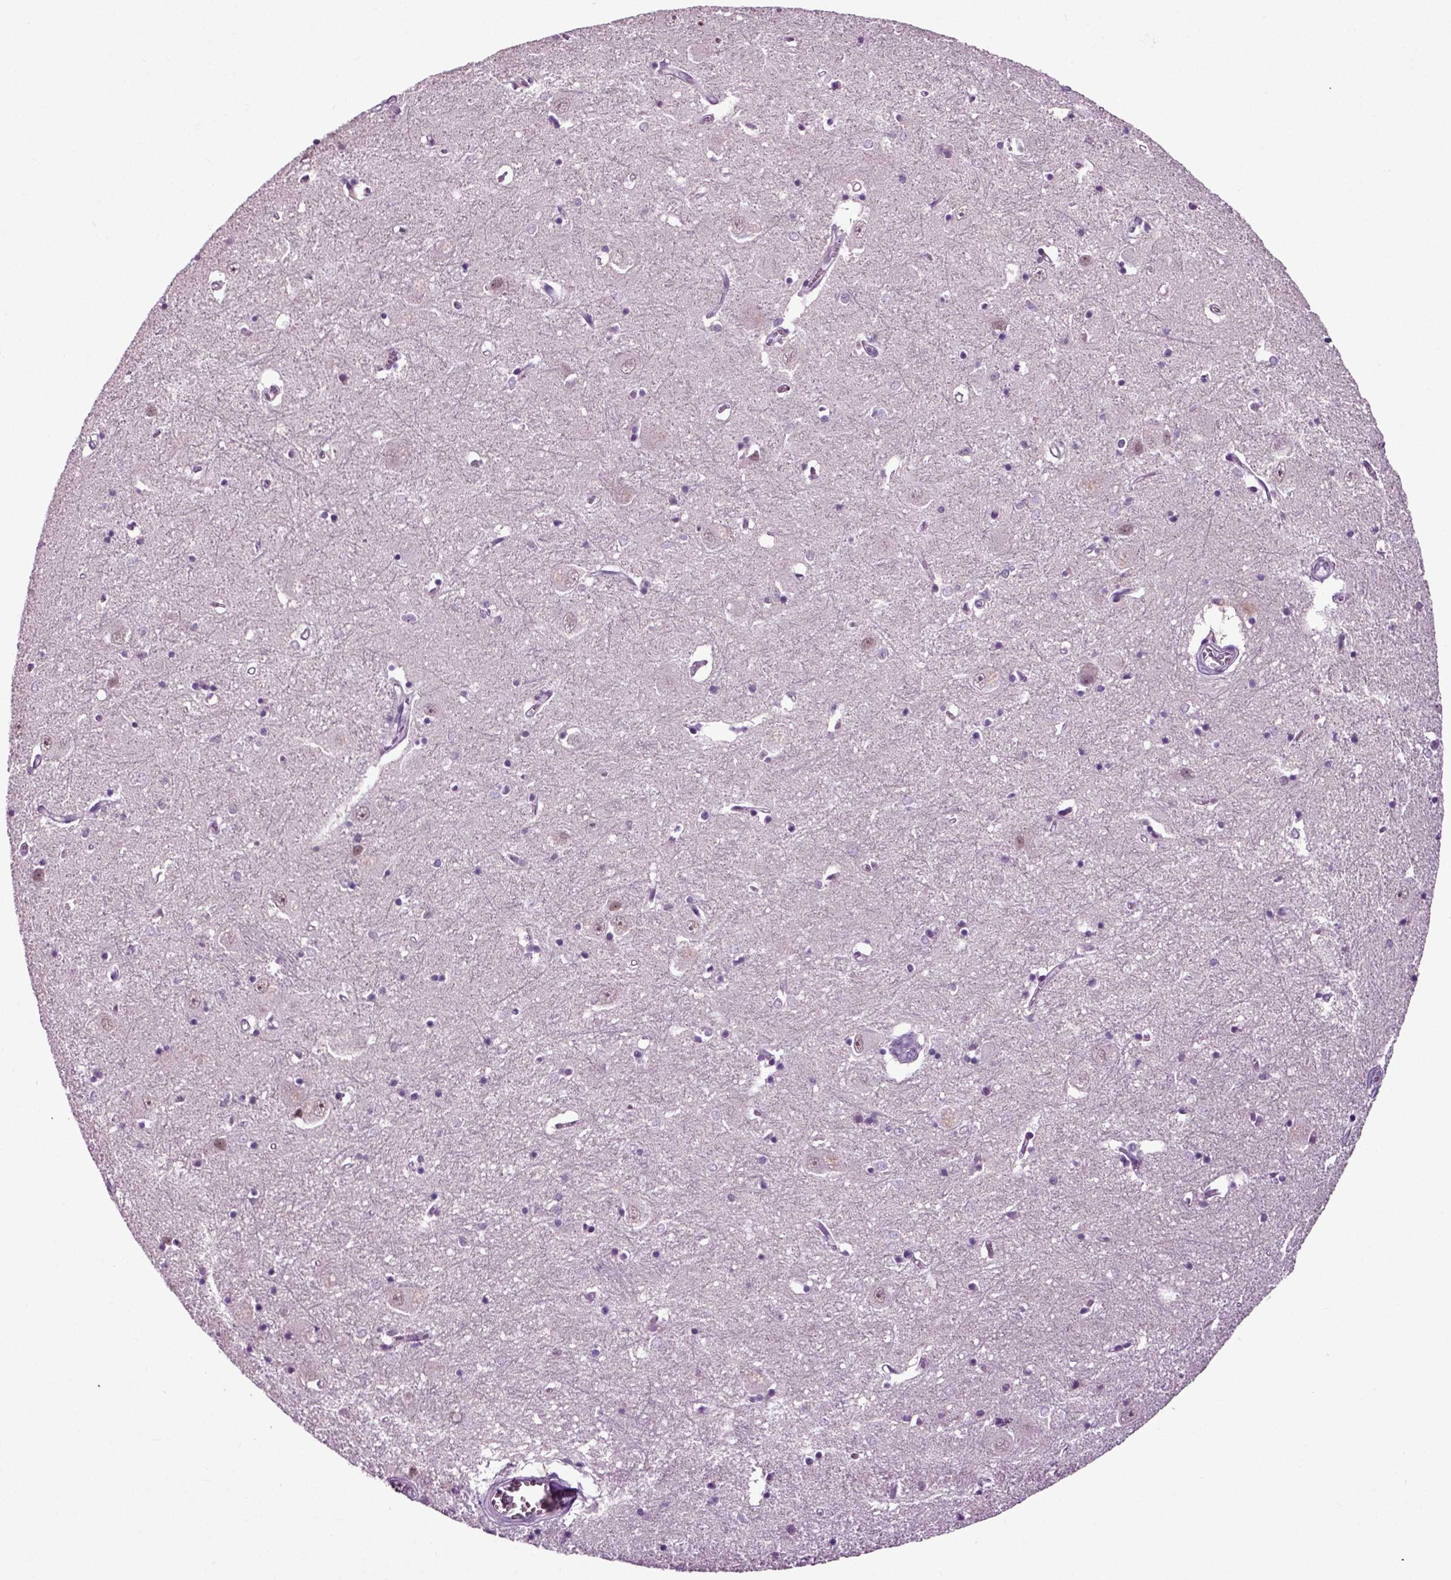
{"staining": {"intensity": "negative", "quantity": "none", "location": "none"}, "tissue": "caudate", "cell_type": "Glial cells", "image_type": "normal", "snomed": [{"axis": "morphology", "description": "Normal tissue, NOS"}, {"axis": "topography", "description": "Lateral ventricle wall"}], "caption": "Immunohistochemistry (IHC) image of unremarkable caudate: human caudate stained with DAB shows no significant protein staining in glial cells.", "gene": "SPATA17", "patient": {"sex": "male", "age": 54}}